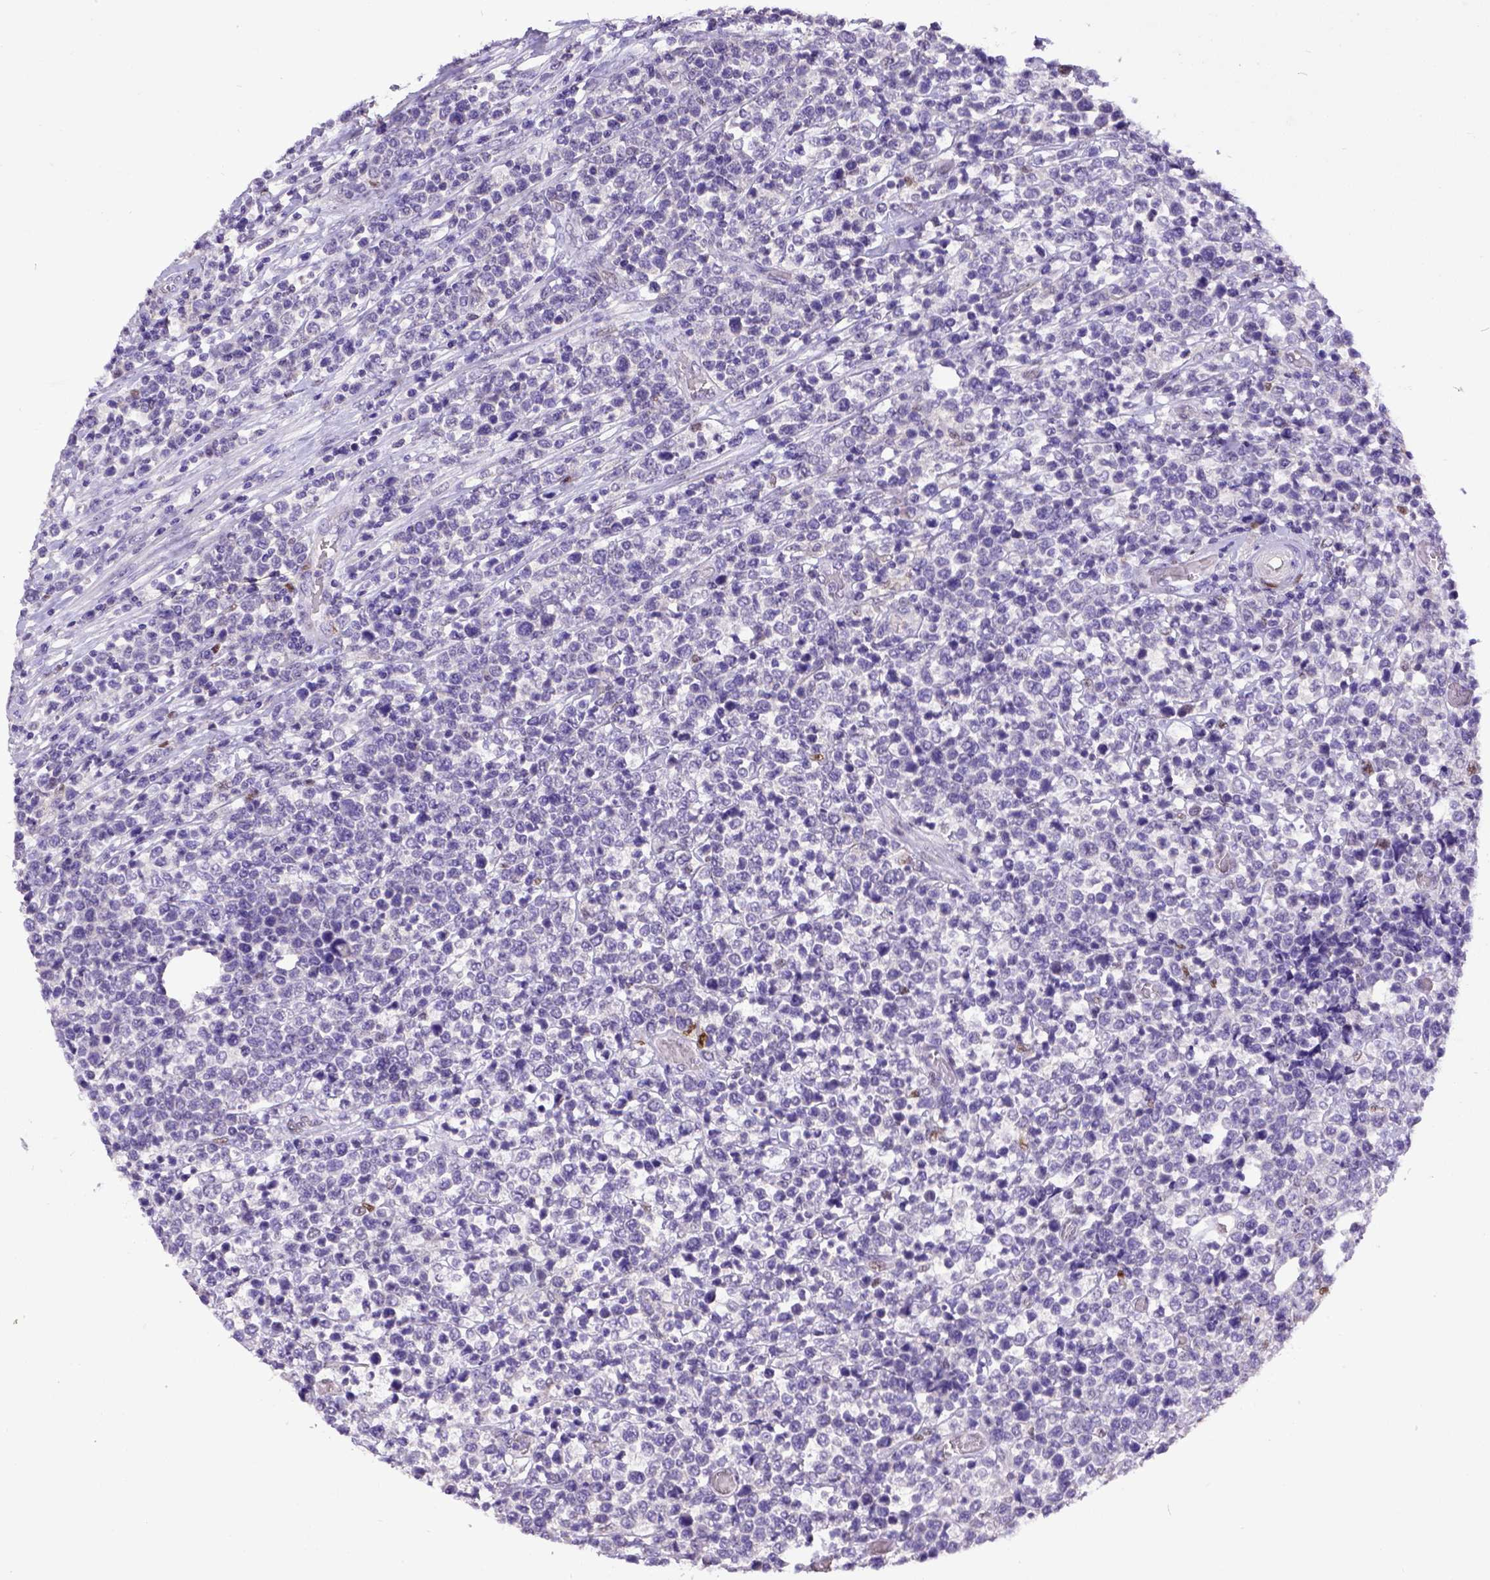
{"staining": {"intensity": "negative", "quantity": "none", "location": "none"}, "tissue": "lymphoma", "cell_type": "Tumor cells", "image_type": "cancer", "snomed": [{"axis": "morphology", "description": "Malignant lymphoma, non-Hodgkin's type, High grade"}, {"axis": "topography", "description": "Soft tissue"}], "caption": "Human lymphoma stained for a protein using immunohistochemistry reveals no expression in tumor cells.", "gene": "CDKN1A", "patient": {"sex": "female", "age": 56}}